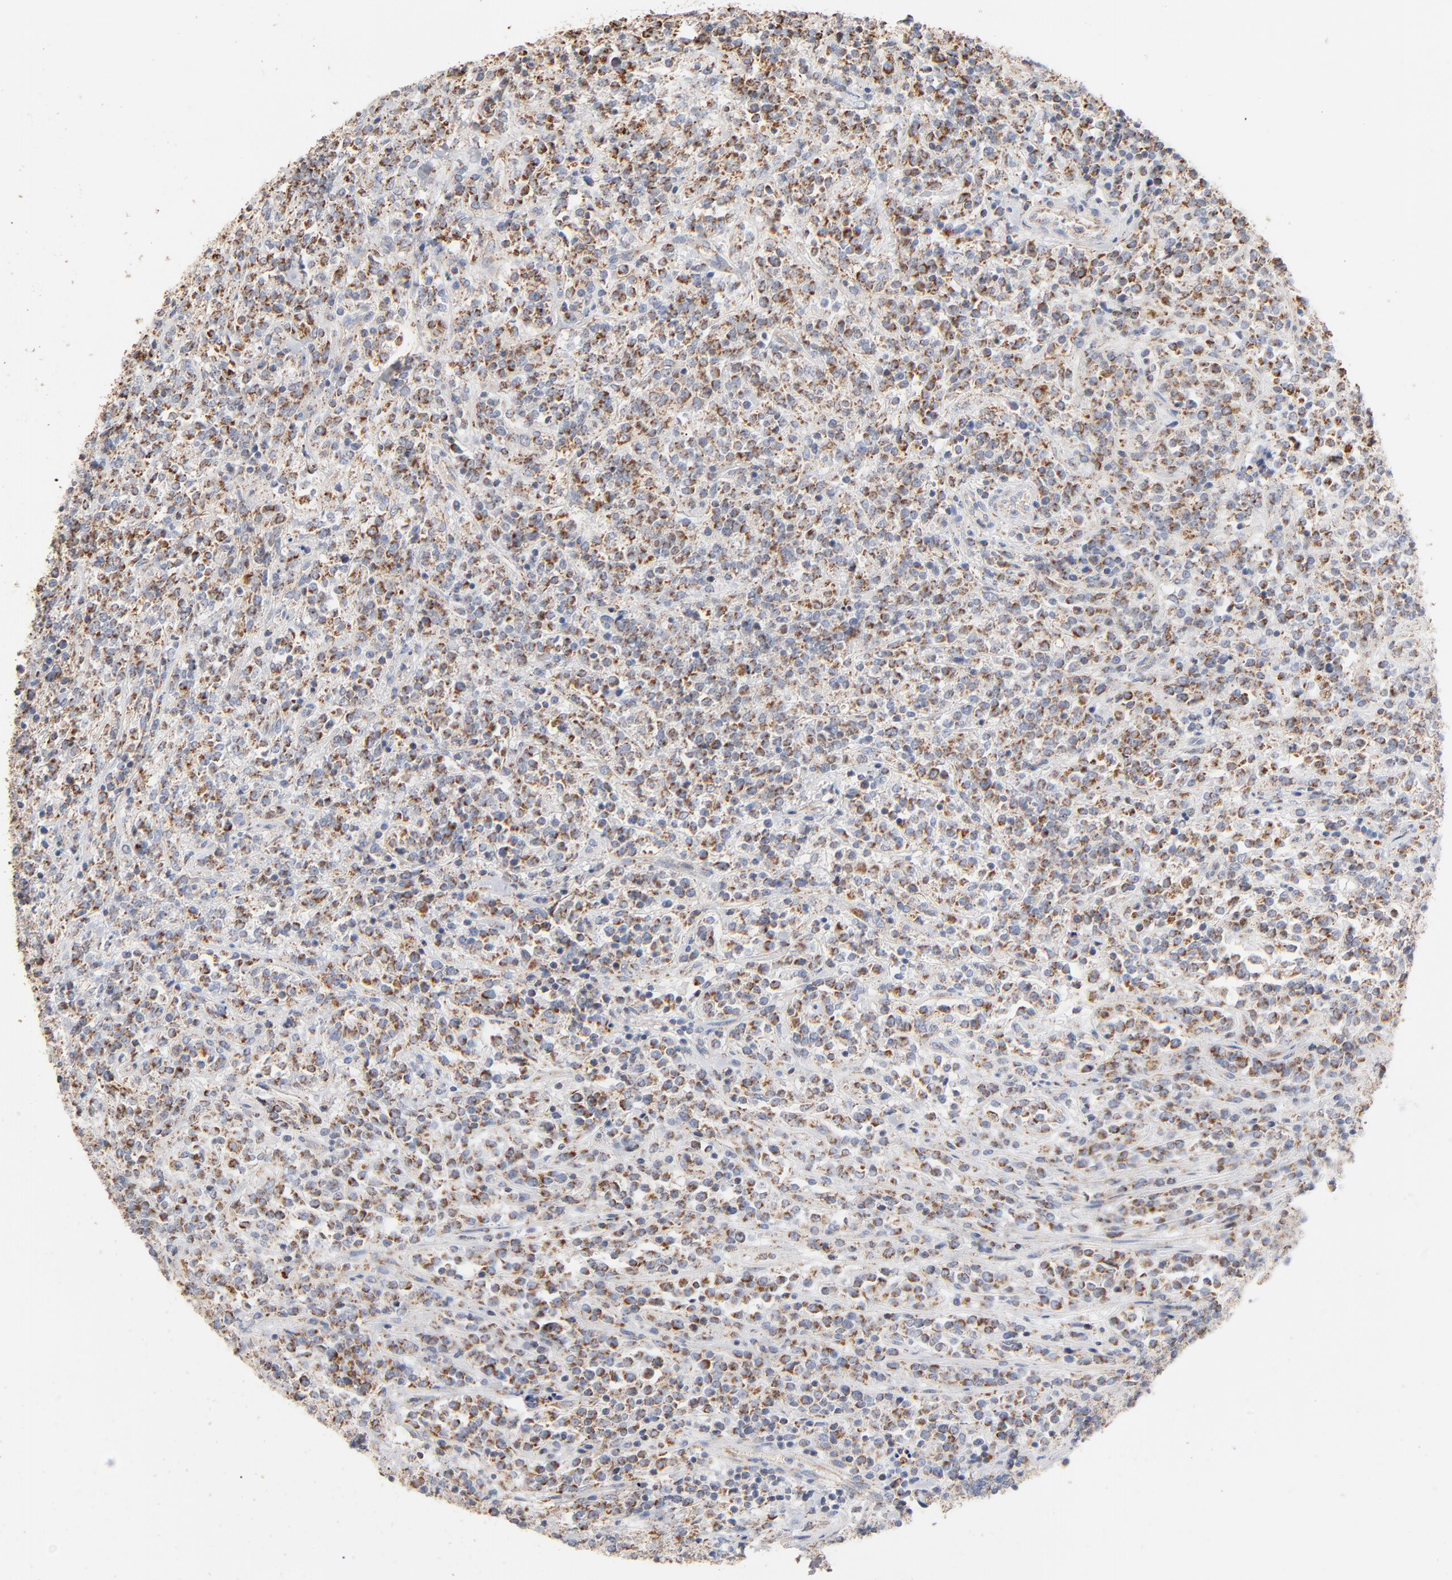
{"staining": {"intensity": "strong", "quantity": "25%-75%", "location": "cytoplasmic/membranous"}, "tissue": "lymphoma", "cell_type": "Tumor cells", "image_type": "cancer", "snomed": [{"axis": "morphology", "description": "Malignant lymphoma, non-Hodgkin's type, High grade"}, {"axis": "topography", "description": "Soft tissue"}], "caption": "The histopathology image shows immunohistochemical staining of high-grade malignant lymphoma, non-Hodgkin's type. There is strong cytoplasmic/membranous positivity is identified in approximately 25%-75% of tumor cells.", "gene": "UQCRC1", "patient": {"sex": "male", "age": 18}}